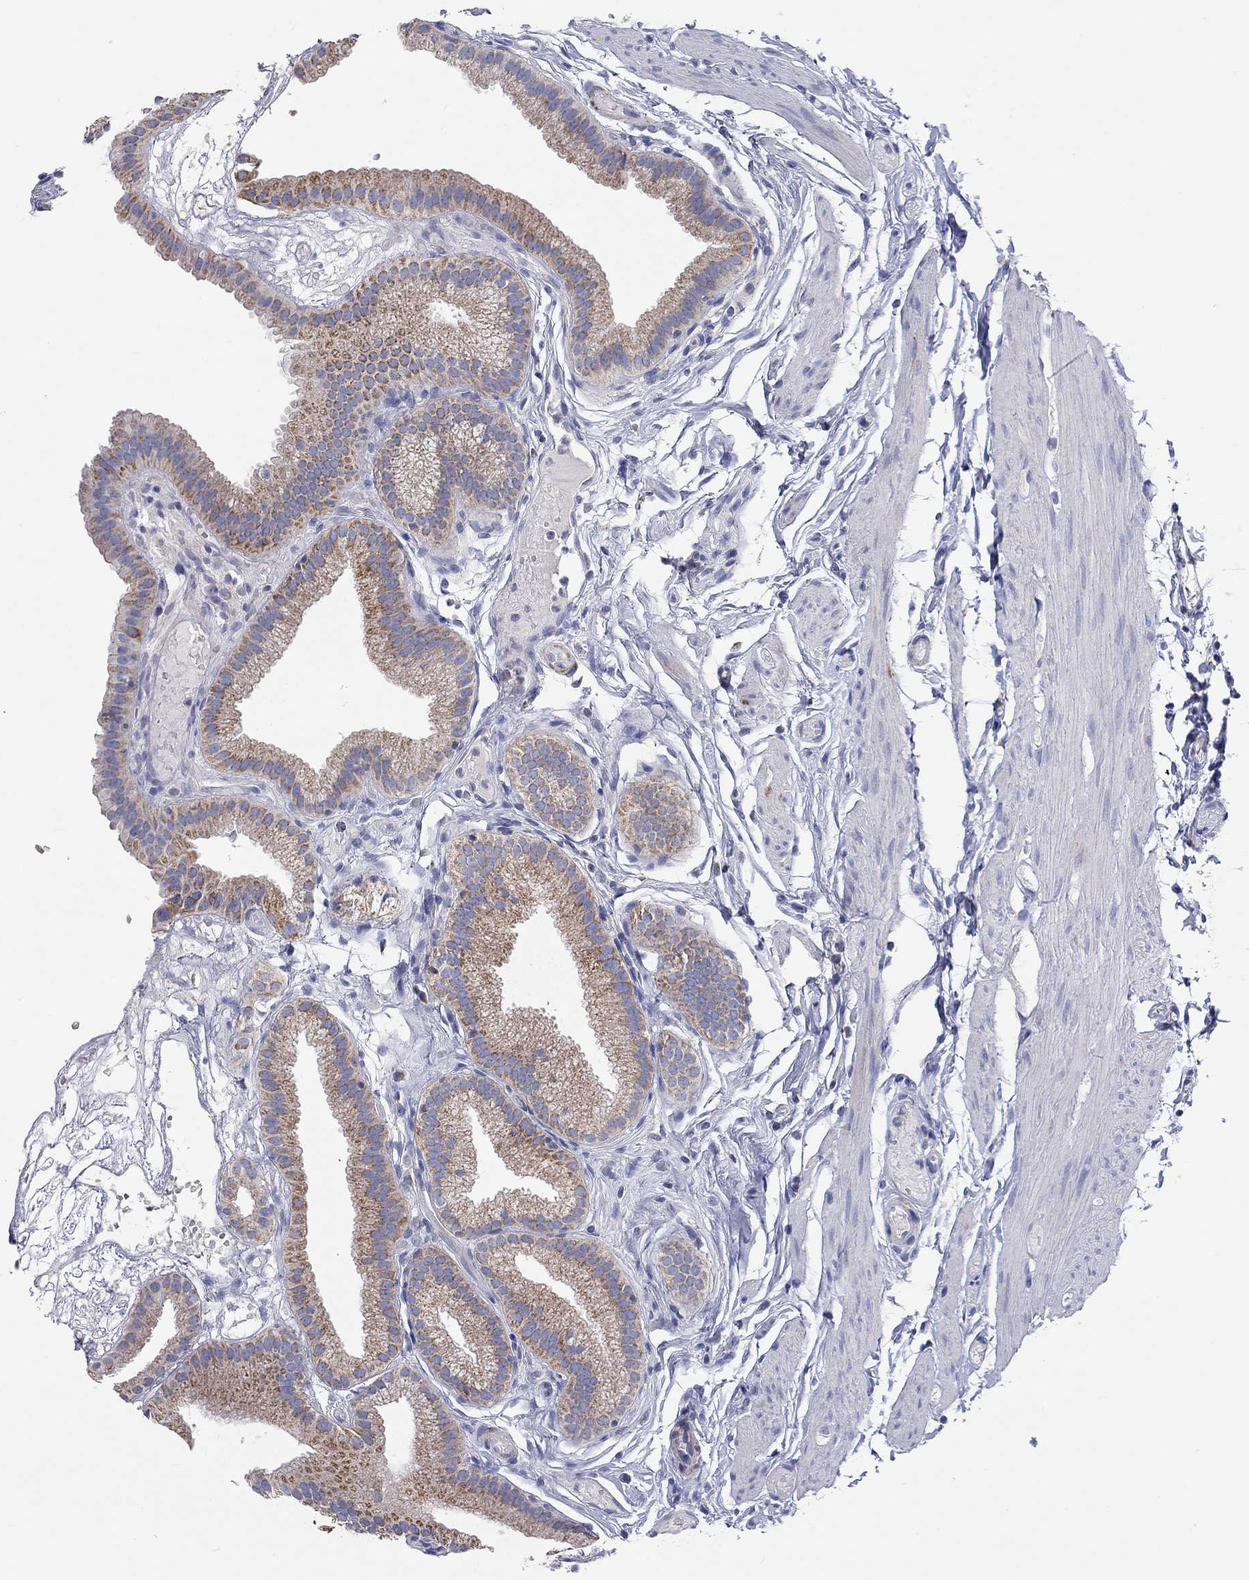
{"staining": {"intensity": "moderate", "quantity": "<25%", "location": "cytoplasmic/membranous"}, "tissue": "gallbladder", "cell_type": "Glandular cells", "image_type": "normal", "snomed": [{"axis": "morphology", "description": "Normal tissue, NOS"}, {"axis": "topography", "description": "Gallbladder"}], "caption": "Brown immunohistochemical staining in unremarkable gallbladder shows moderate cytoplasmic/membranous staining in approximately <25% of glandular cells. (DAB (3,3'-diaminobenzidine) IHC, brown staining for protein, blue staining for nuclei).", "gene": "RCAN1", "patient": {"sex": "female", "age": 45}}